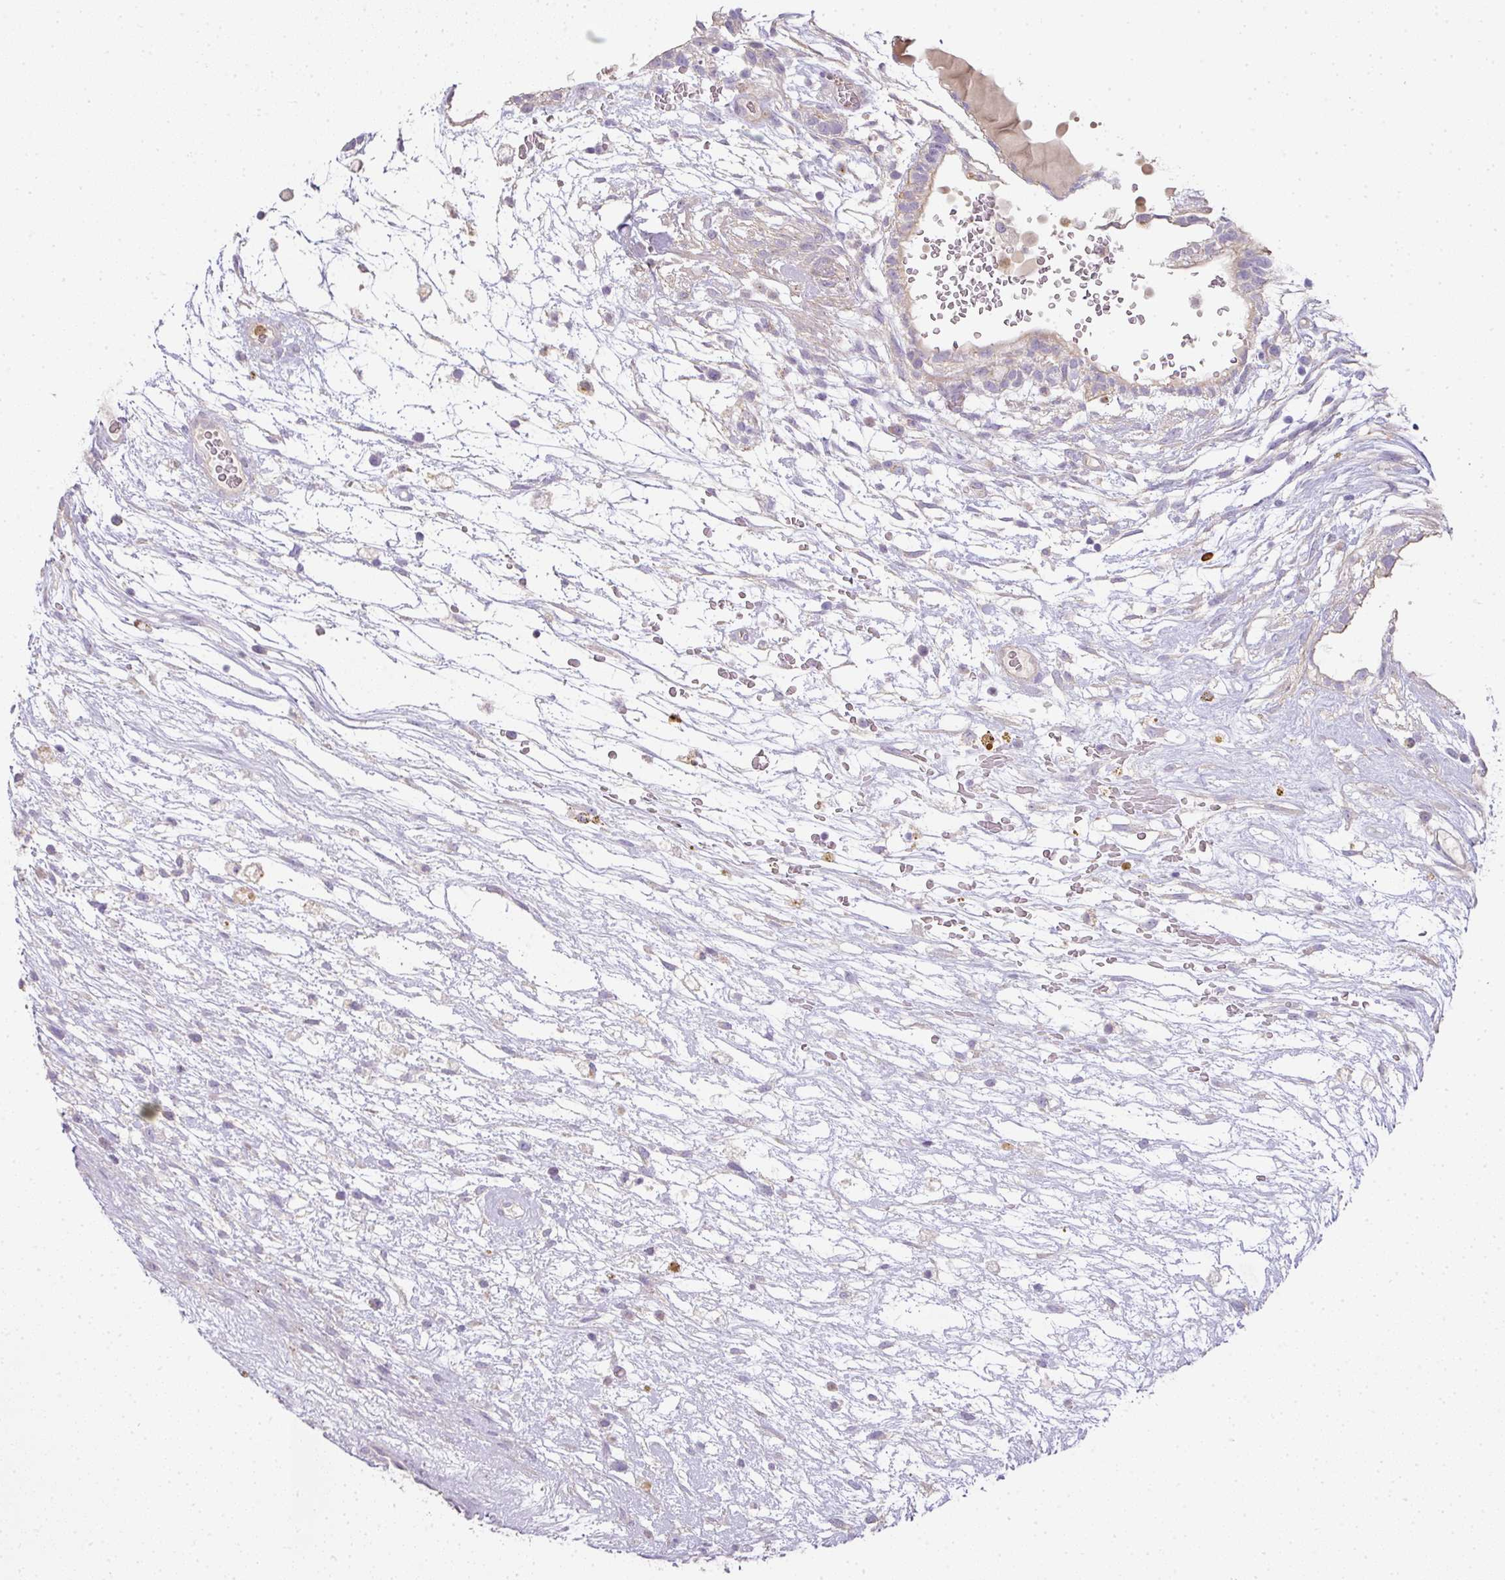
{"staining": {"intensity": "negative", "quantity": "none", "location": "none"}, "tissue": "testis cancer", "cell_type": "Tumor cells", "image_type": "cancer", "snomed": [{"axis": "morphology", "description": "Carcinoma, Embryonal, NOS"}, {"axis": "topography", "description": "Testis"}], "caption": "This is a image of immunohistochemistry (IHC) staining of testis cancer, which shows no expression in tumor cells.", "gene": "HHEX", "patient": {"sex": "male", "age": 32}}